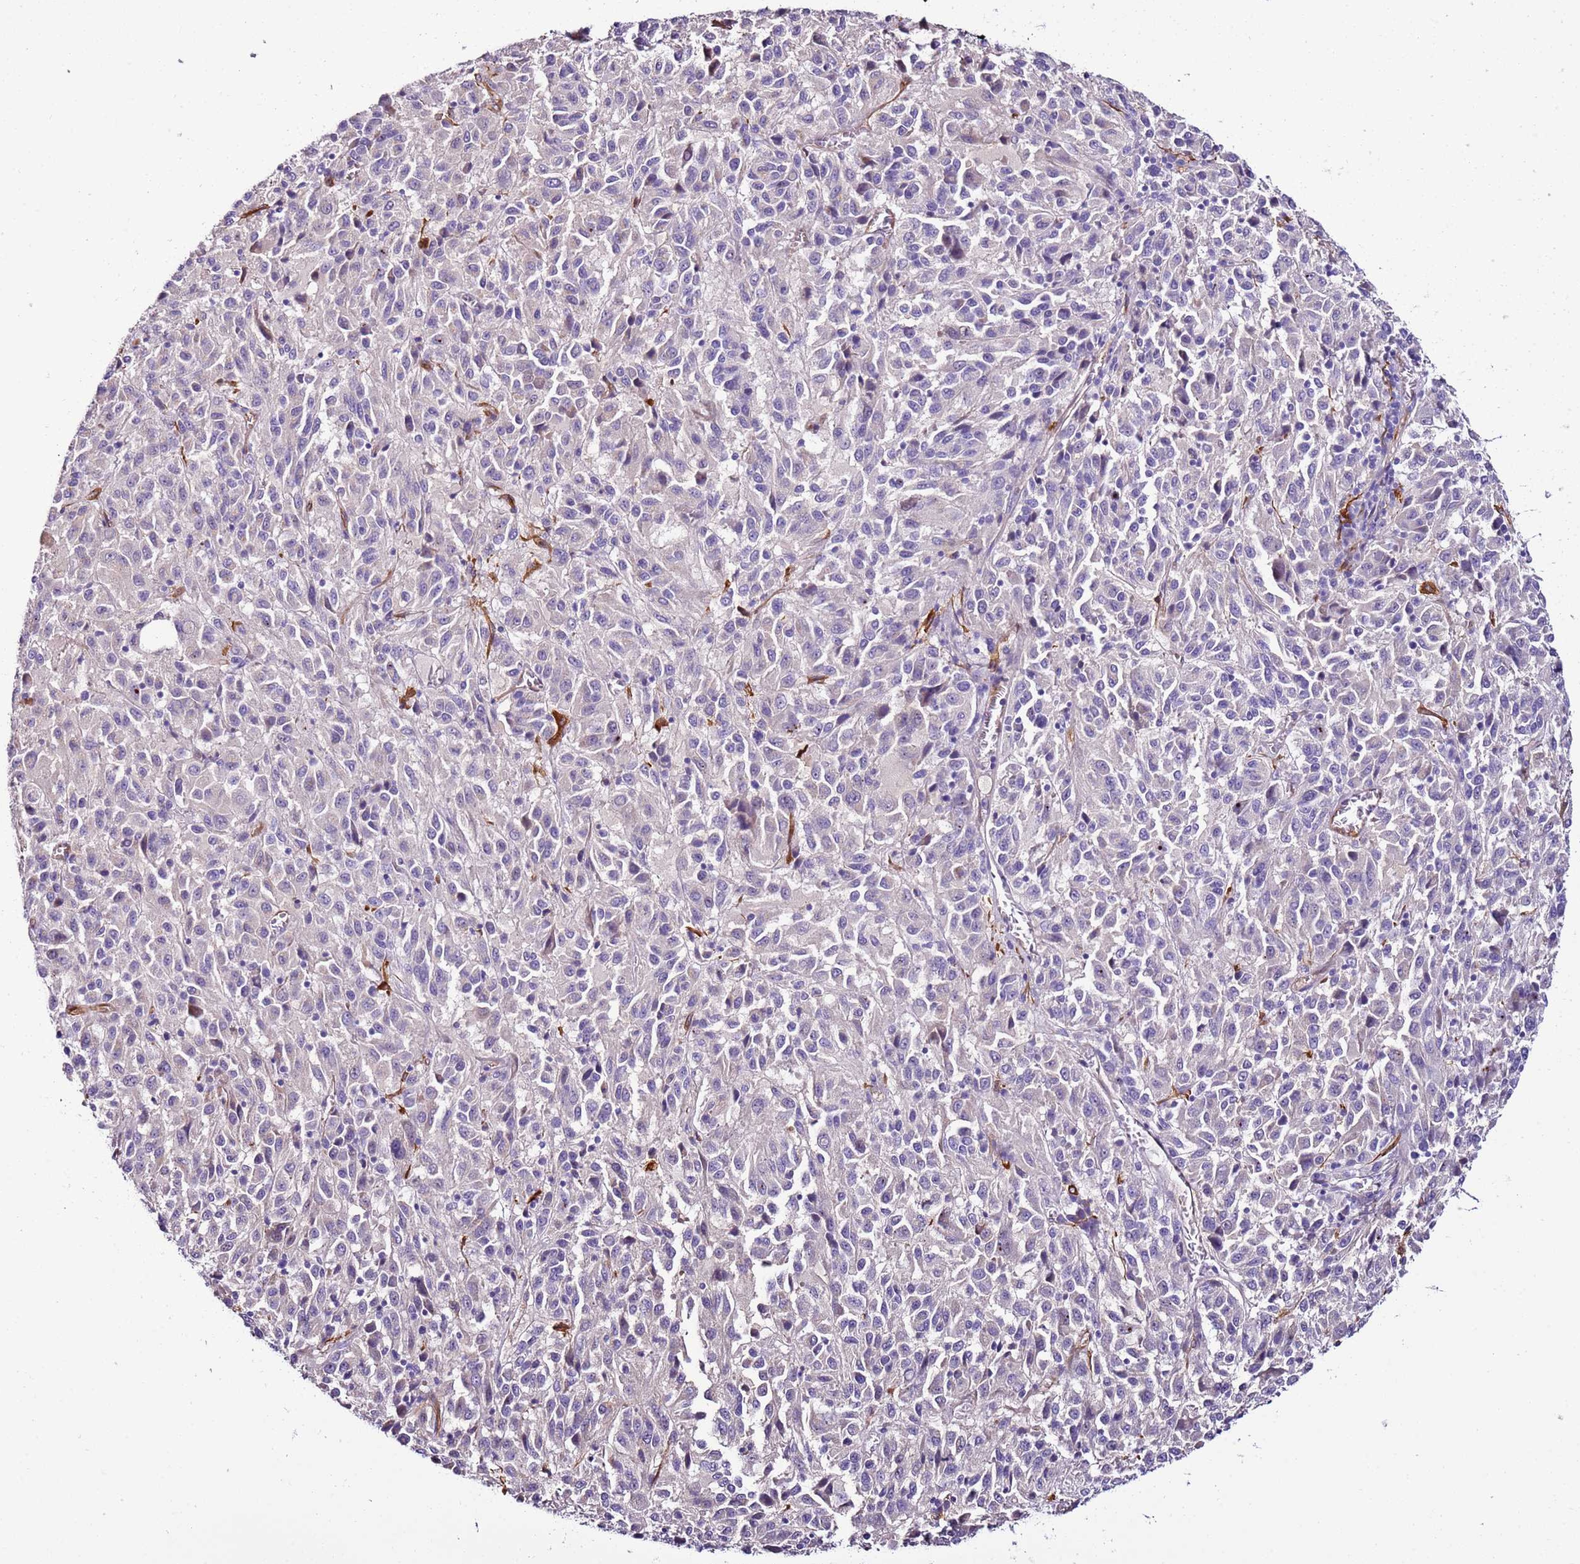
{"staining": {"intensity": "negative", "quantity": "none", "location": "none"}, "tissue": "melanoma", "cell_type": "Tumor cells", "image_type": "cancer", "snomed": [{"axis": "morphology", "description": "Malignant melanoma, Metastatic site"}, {"axis": "topography", "description": "Lung"}], "caption": "DAB immunohistochemical staining of human malignant melanoma (metastatic site) reveals no significant expression in tumor cells.", "gene": "FAM174C", "patient": {"sex": "male", "age": 64}}